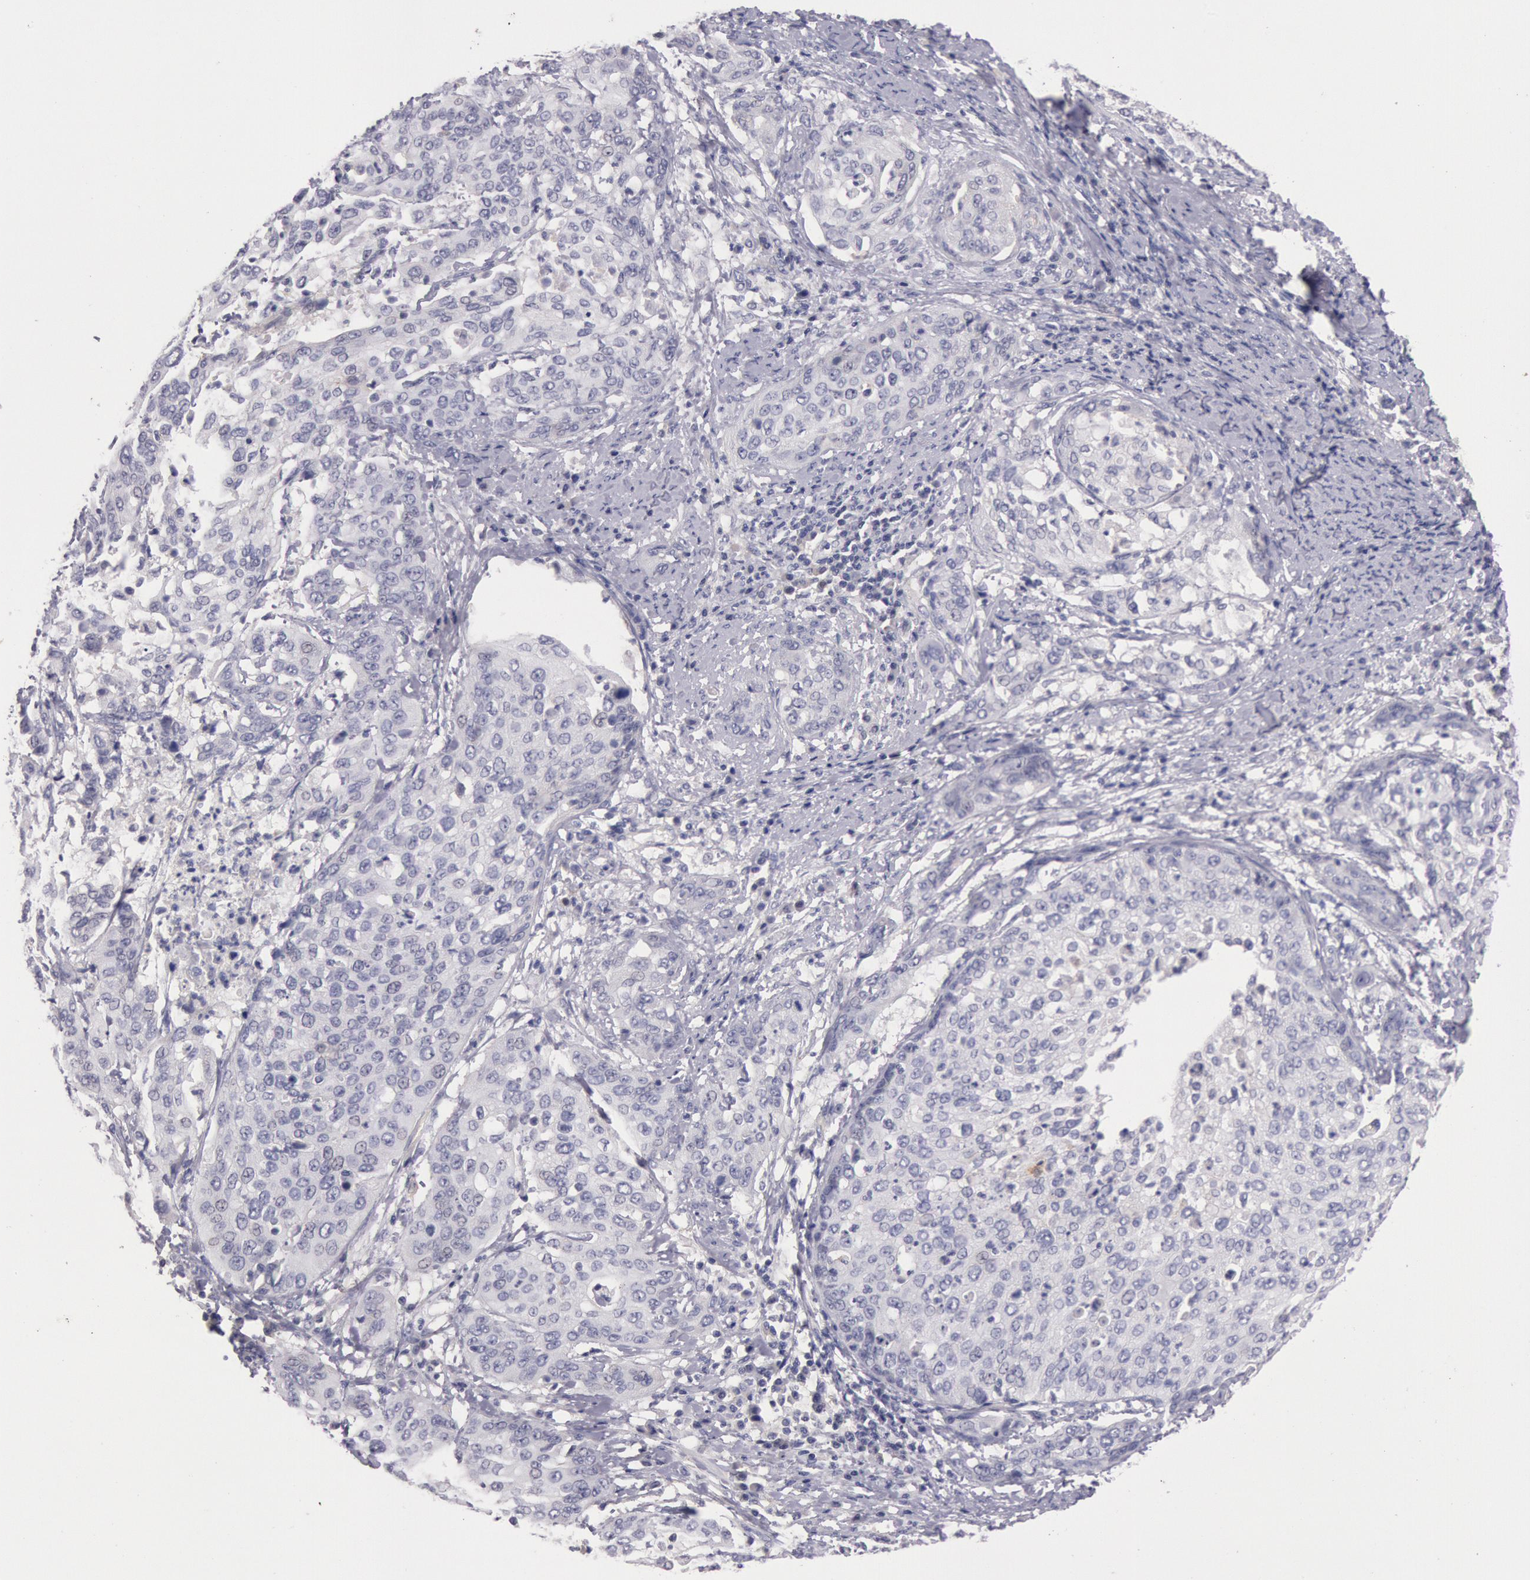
{"staining": {"intensity": "negative", "quantity": "none", "location": "none"}, "tissue": "cervical cancer", "cell_type": "Tumor cells", "image_type": "cancer", "snomed": [{"axis": "morphology", "description": "Squamous cell carcinoma, NOS"}, {"axis": "topography", "description": "Cervix"}], "caption": "Squamous cell carcinoma (cervical) was stained to show a protein in brown. There is no significant expression in tumor cells.", "gene": "TRIB2", "patient": {"sex": "female", "age": 41}}